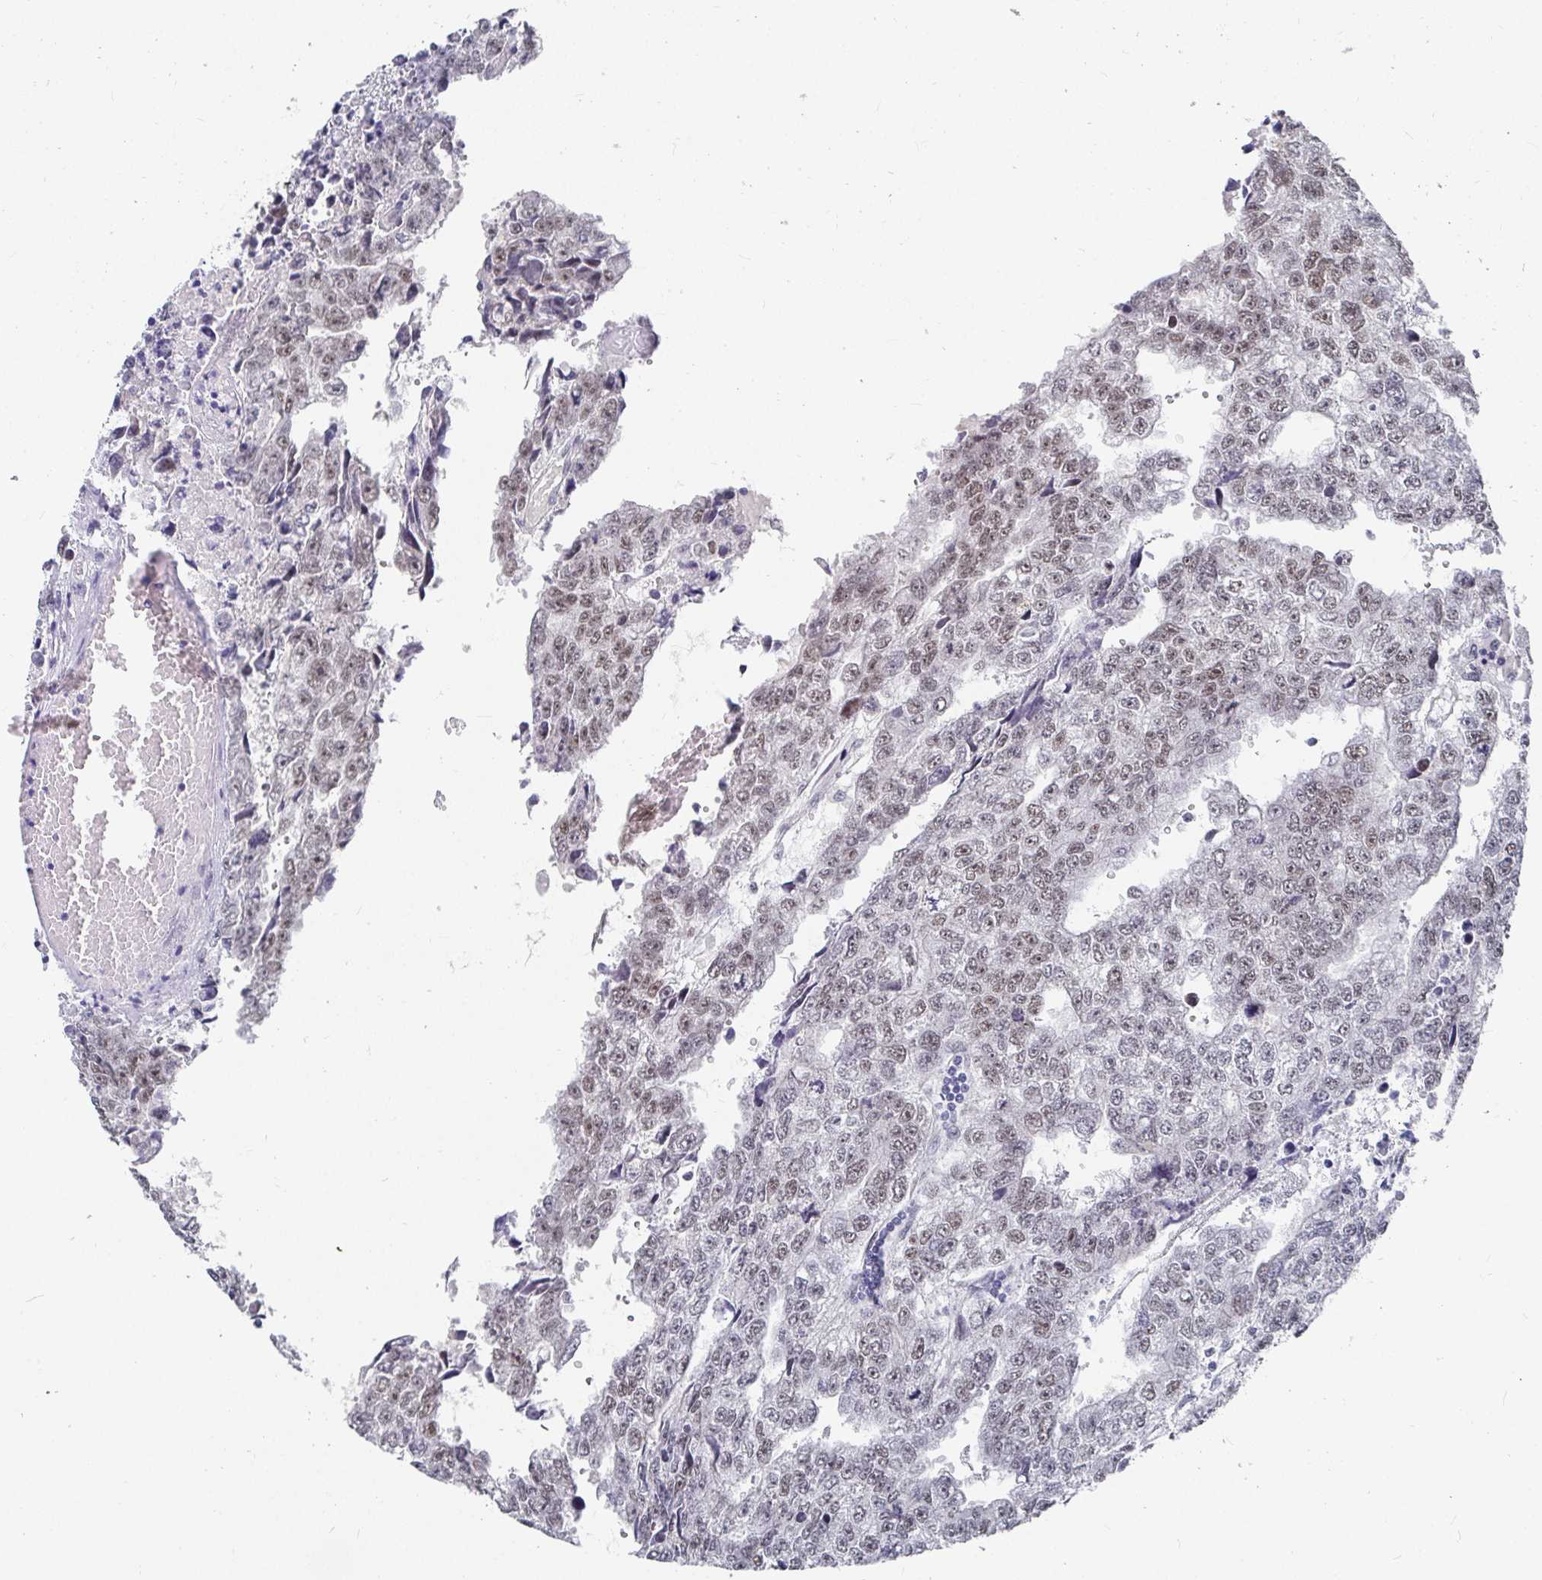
{"staining": {"intensity": "moderate", "quantity": "25%-75%", "location": "nuclear"}, "tissue": "testis cancer", "cell_type": "Tumor cells", "image_type": "cancer", "snomed": [{"axis": "morphology", "description": "Carcinoma, Embryonal, NOS"}, {"axis": "topography", "description": "Testis"}], "caption": "A high-resolution histopathology image shows immunohistochemistry staining of embryonal carcinoma (testis), which exhibits moderate nuclear expression in approximately 25%-75% of tumor cells.", "gene": "RCOR1", "patient": {"sex": "male", "age": 20}}